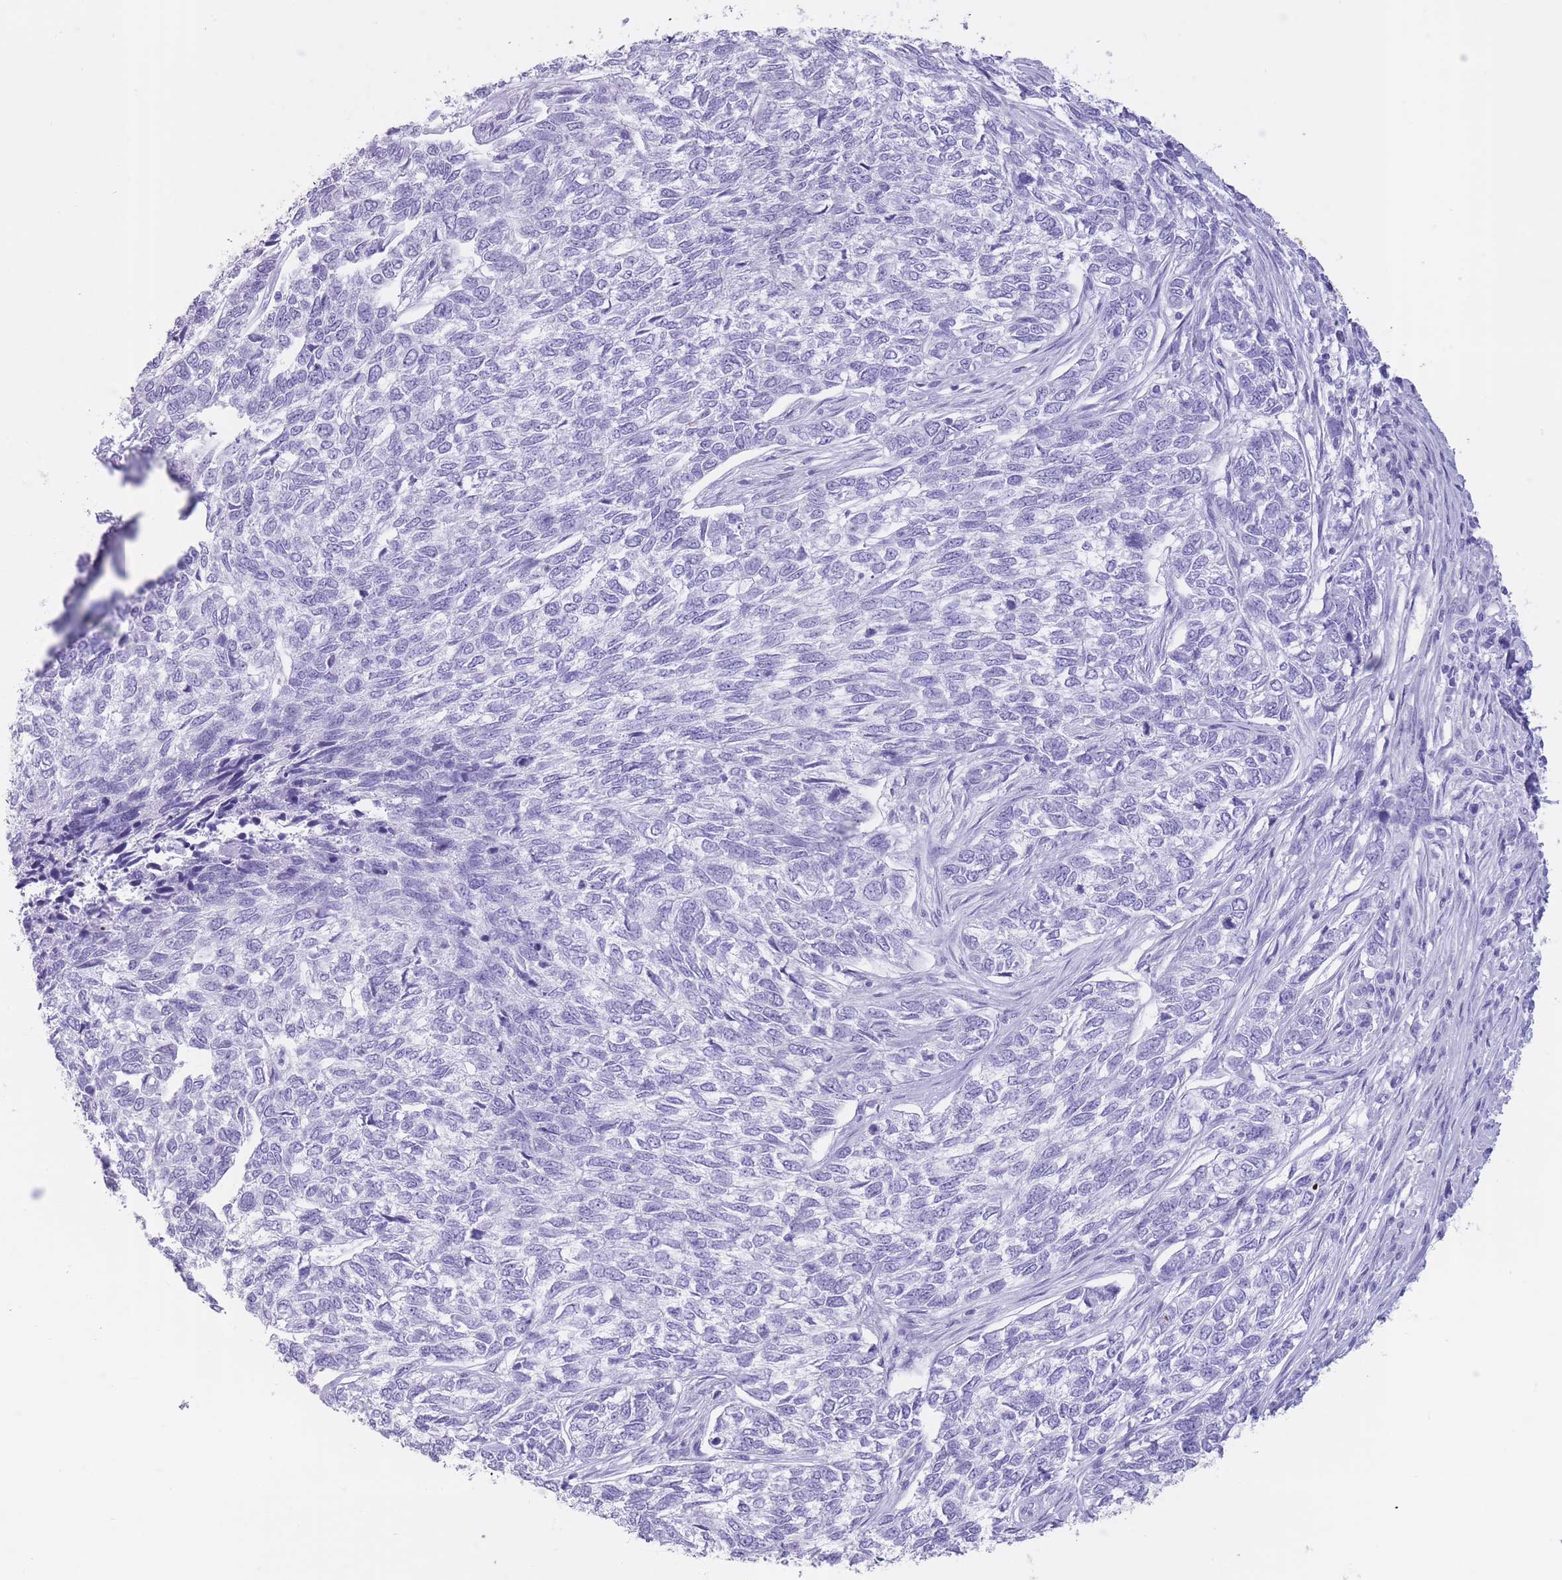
{"staining": {"intensity": "negative", "quantity": "none", "location": "none"}, "tissue": "skin cancer", "cell_type": "Tumor cells", "image_type": "cancer", "snomed": [{"axis": "morphology", "description": "Basal cell carcinoma"}, {"axis": "topography", "description": "Skin"}], "caption": "Immunohistochemistry micrograph of human skin cancer (basal cell carcinoma) stained for a protein (brown), which reveals no expression in tumor cells.", "gene": "OR4F21", "patient": {"sex": "female", "age": 65}}